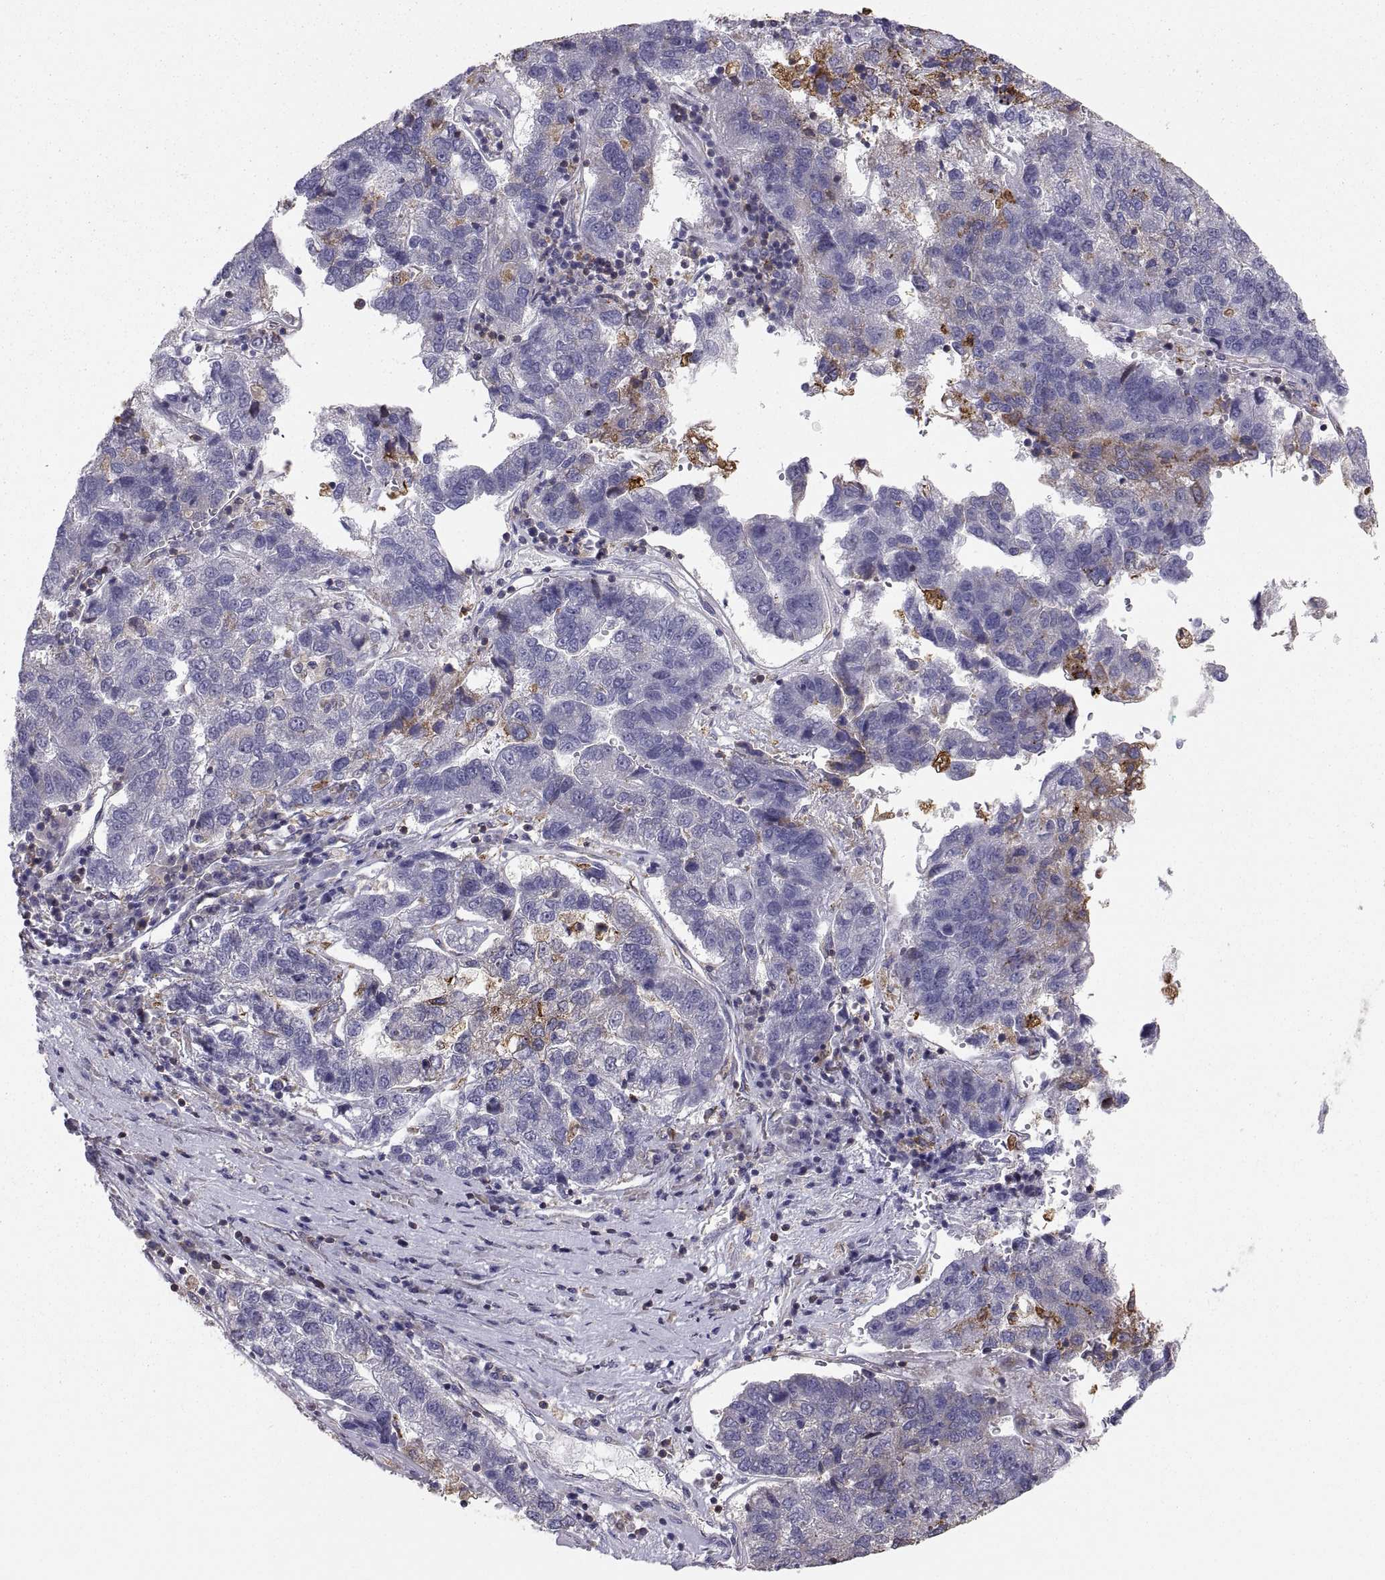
{"staining": {"intensity": "negative", "quantity": "none", "location": "none"}, "tissue": "pancreatic cancer", "cell_type": "Tumor cells", "image_type": "cancer", "snomed": [{"axis": "morphology", "description": "Adenocarcinoma, NOS"}, {"axis": "topography", "description": "Pancreas"}], "caption": "This is an immunohistochemistry (IHC) micrograph of pancreatic cancer (adenocarcinoma). There is no positivity in tumor cells.", "gene": "ERO1A", "patient": {"sex": "female", "age": 61}}